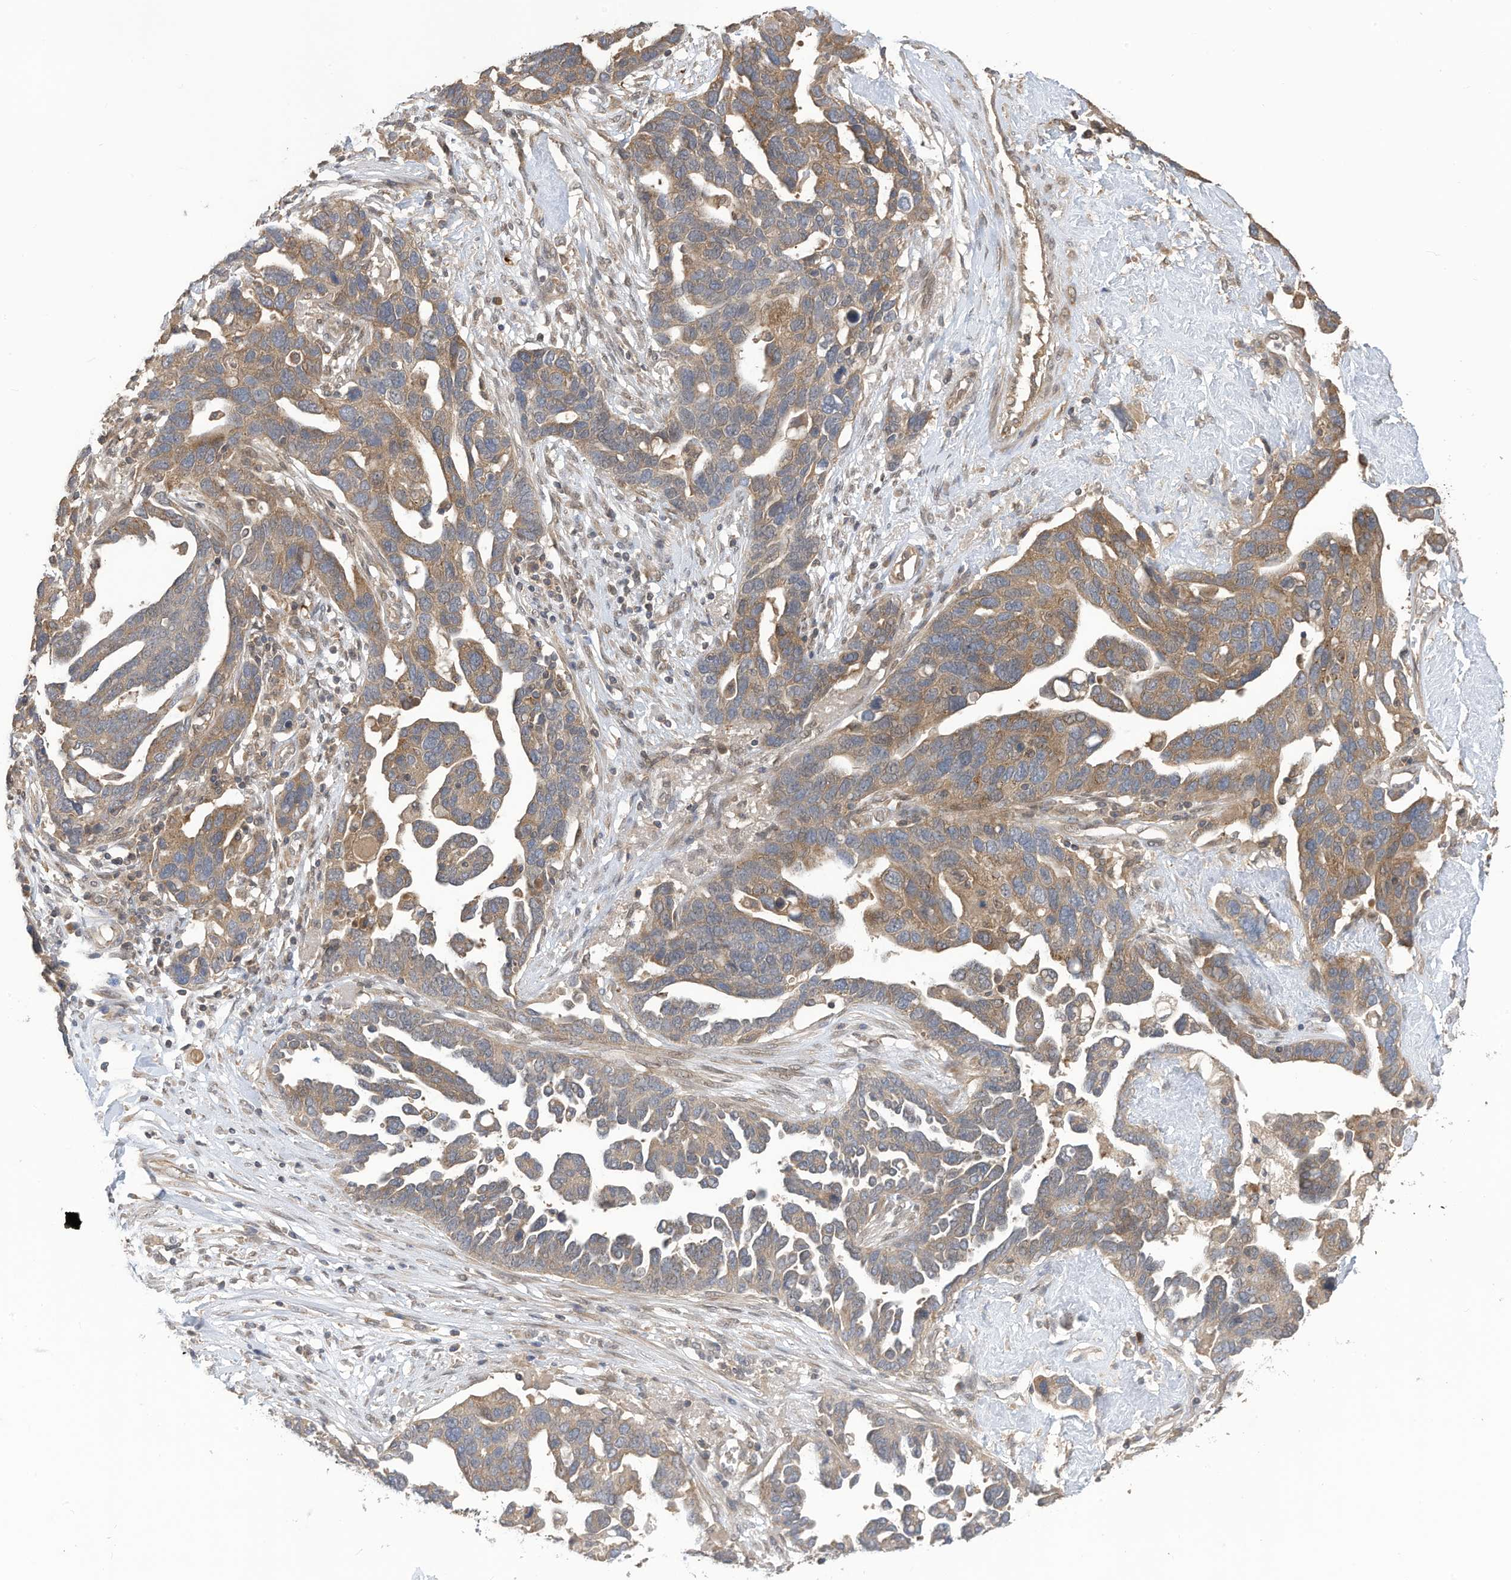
{"staining": {"intensity": "moderate", "quantity": "25%-75%", "location": "cytoplasmic/membranous"}, "tissue": "ovarian cancer", "cell_type": "Tumor cells", "image_type": "cancer", "snomed": [{"axis": "morphology", "description": "Cystadenocarcinoma, serous, NOS"}, {"axis": "topography", "description": "Ovary"}], "caption": "Immunohistochemistry (IHC) image of serous cystadenocarcinoma (ovarian) stained for a protein (brown), which exhibits medium levels of moderate cytoplasmic/membranous staining in about 25%-75% of tumor cells.", "gene": "REC8", "patient": {"sex": "female", "age": 54}}